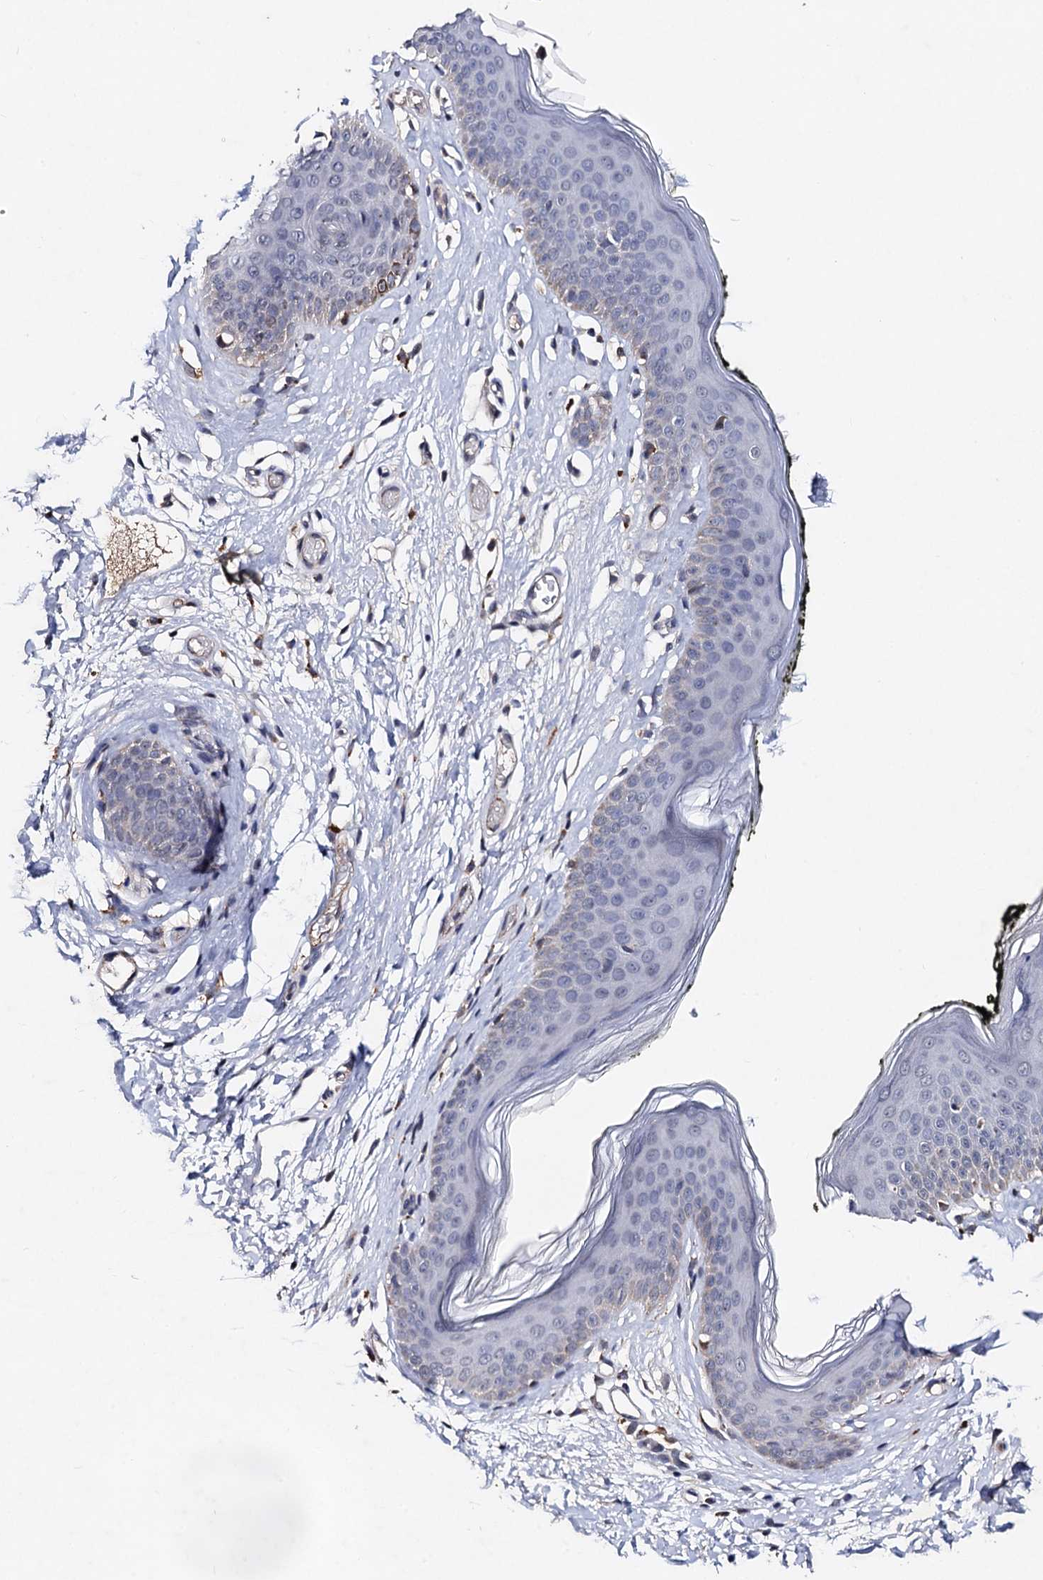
{"staining": {"intensity": "moderate", "quantity": "<25%", "location": "cytoplasmic/membranous"}, "tissue": "skin", "cell_type": "Epidermal cells", "image_type": "normal", "snomed": [{"axis": "morphology", "description": "Normal tissue, NOS"}, {"axis": "morphology", "description": "Inflammation, NOS"}, {"axis": "topography", "description": "Vulva"}], "caption": "Immunohistochemistry (IHC) histopathology image of normal human skin stained for a protein (brown), which shows low levels of moderate cytoplasmic/membranous expression in approximately <25% of epidermal cells.", "gene": "PPTC7", "patient": {"sex": "female", "age": 84}}